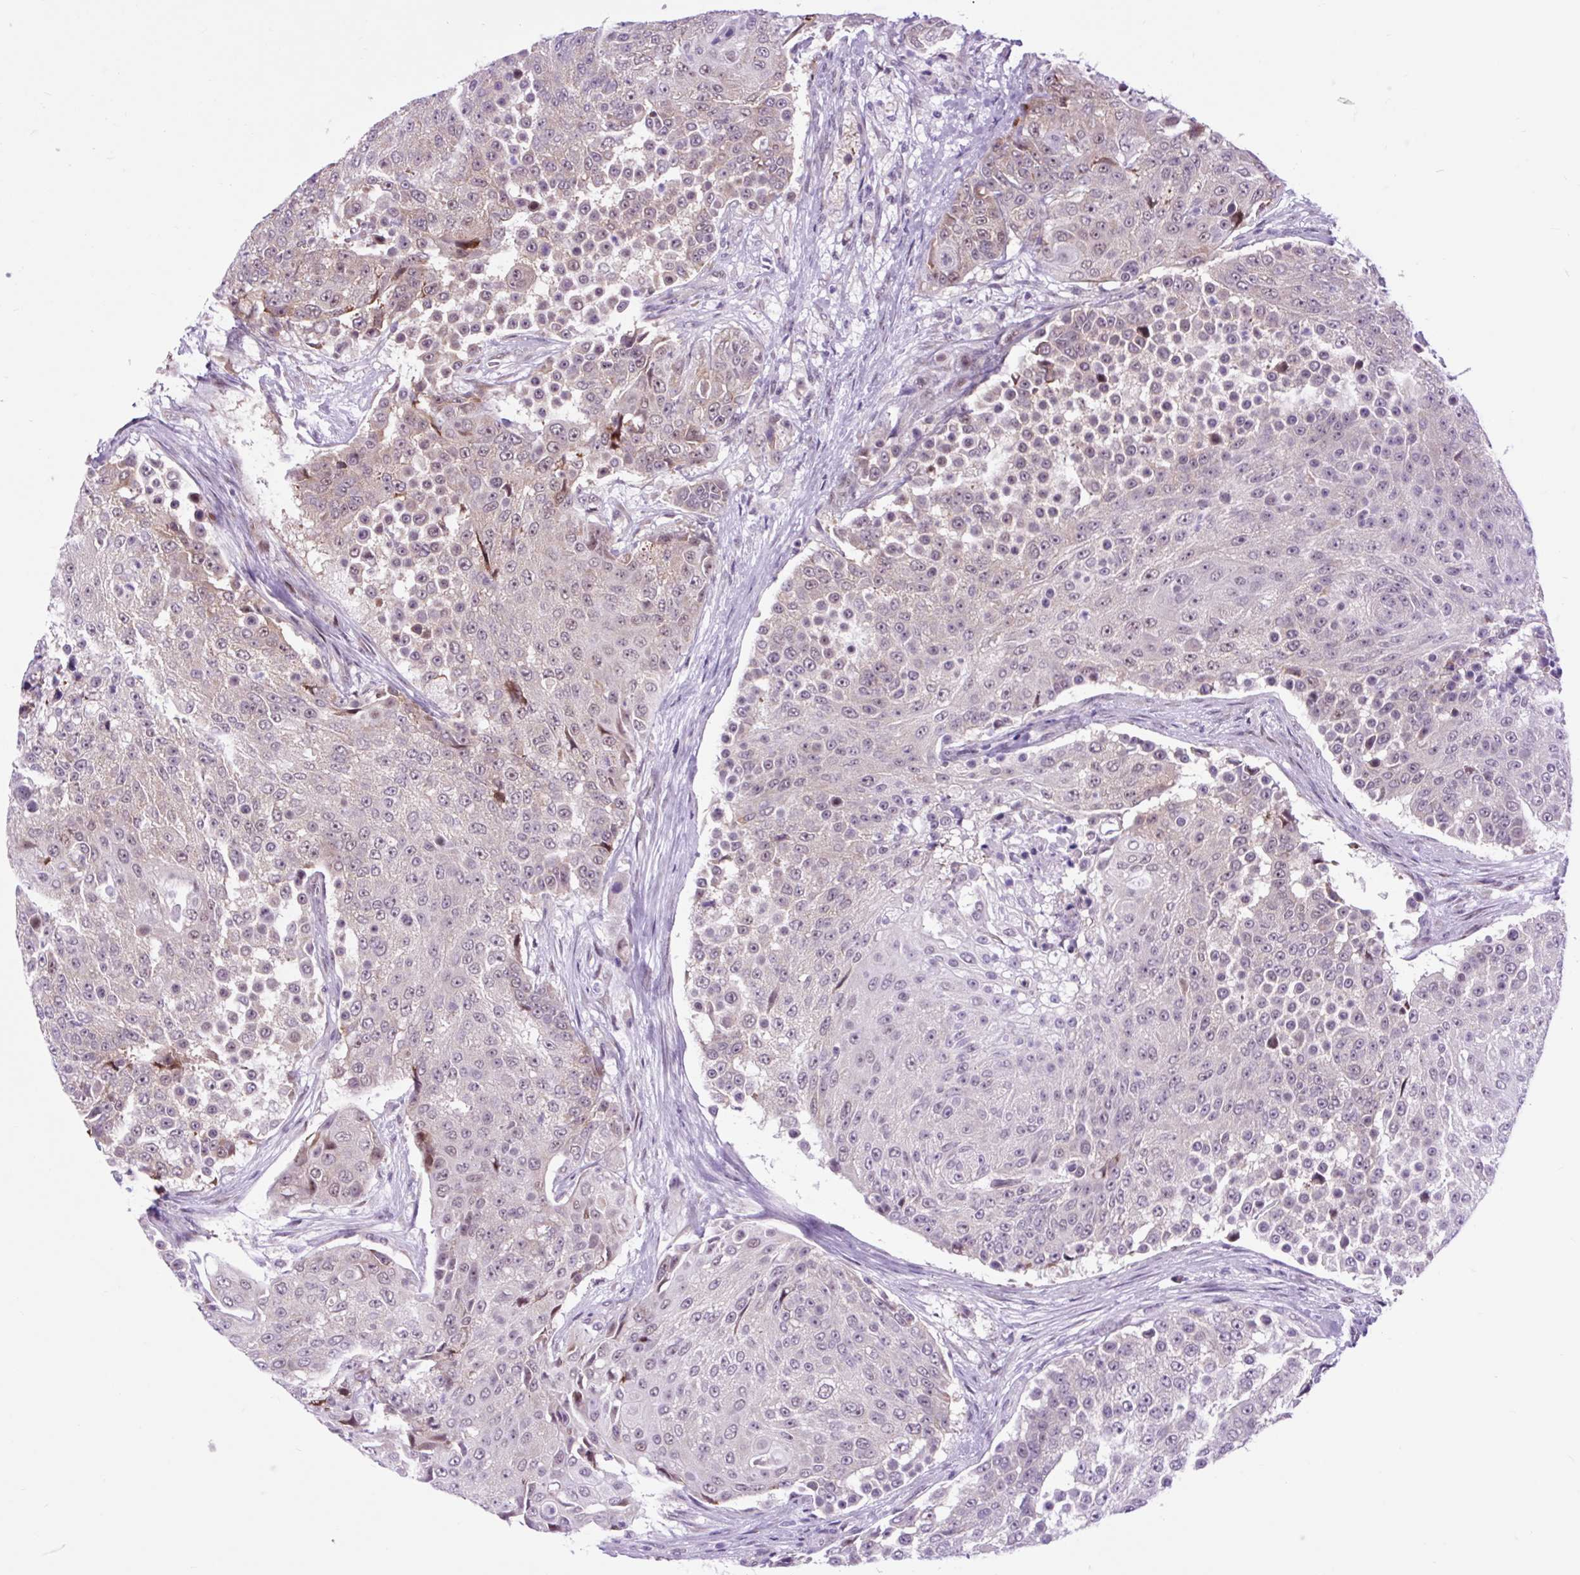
{"staining": {"intensity": "weak", "quantity": "<25%", "location": "nuclear"}, "tissue": "urothelial cancer", "cell_type": "Tumor cells", "image_type": "cancer", "snomed": [{"axis": "morphology", "description": "Urothelial carcinoma, High grade"}, {"axis": "topography", "description": "Urinary bladder"}], "caption": "This is an IHC photomicrograph of urothelial cancer. There is no expression in tumor cells.", "gene": "CLK2", "patient": {"sex": "female", "age": 63}}